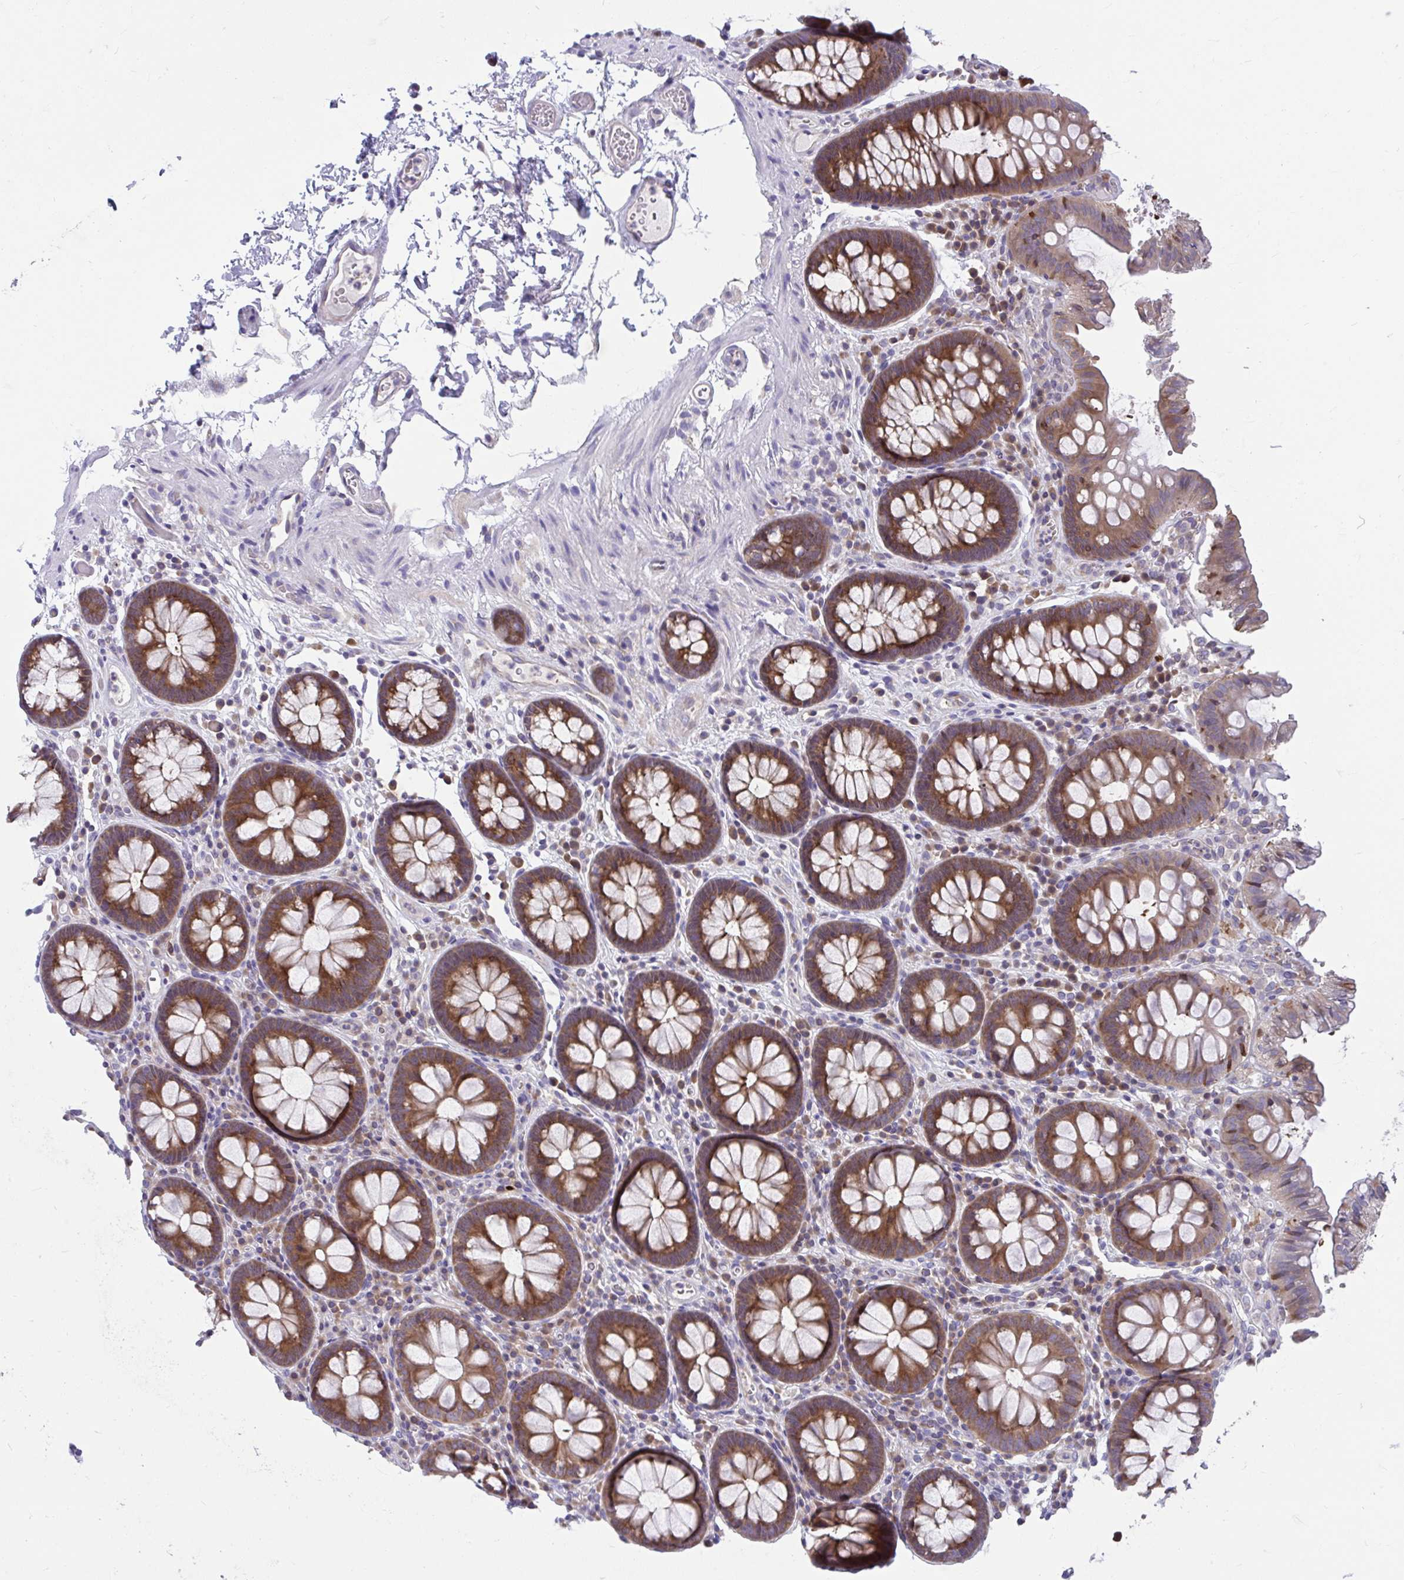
{"staining": {"intensity": "weak", "quantity": "<25%", "location": "cytoplasmic/membranous"}, "tissue": "colon", "cell_type": "Endothelial cells", "image_type": "normal", "snomed": [{"axis": "morphology", "description": "Normal tissue, NOS"}, {"axis": "topography", "description": "Colon"}, {"axis": "topography", "description": "Peripheral nerve tissue"}], "caption": "This is an immunohistochemistry image of normal colon. There is no staining in endothelial cells.", "gene": "PCDHB7", "patient": {"sex": "male", "age": 84}}